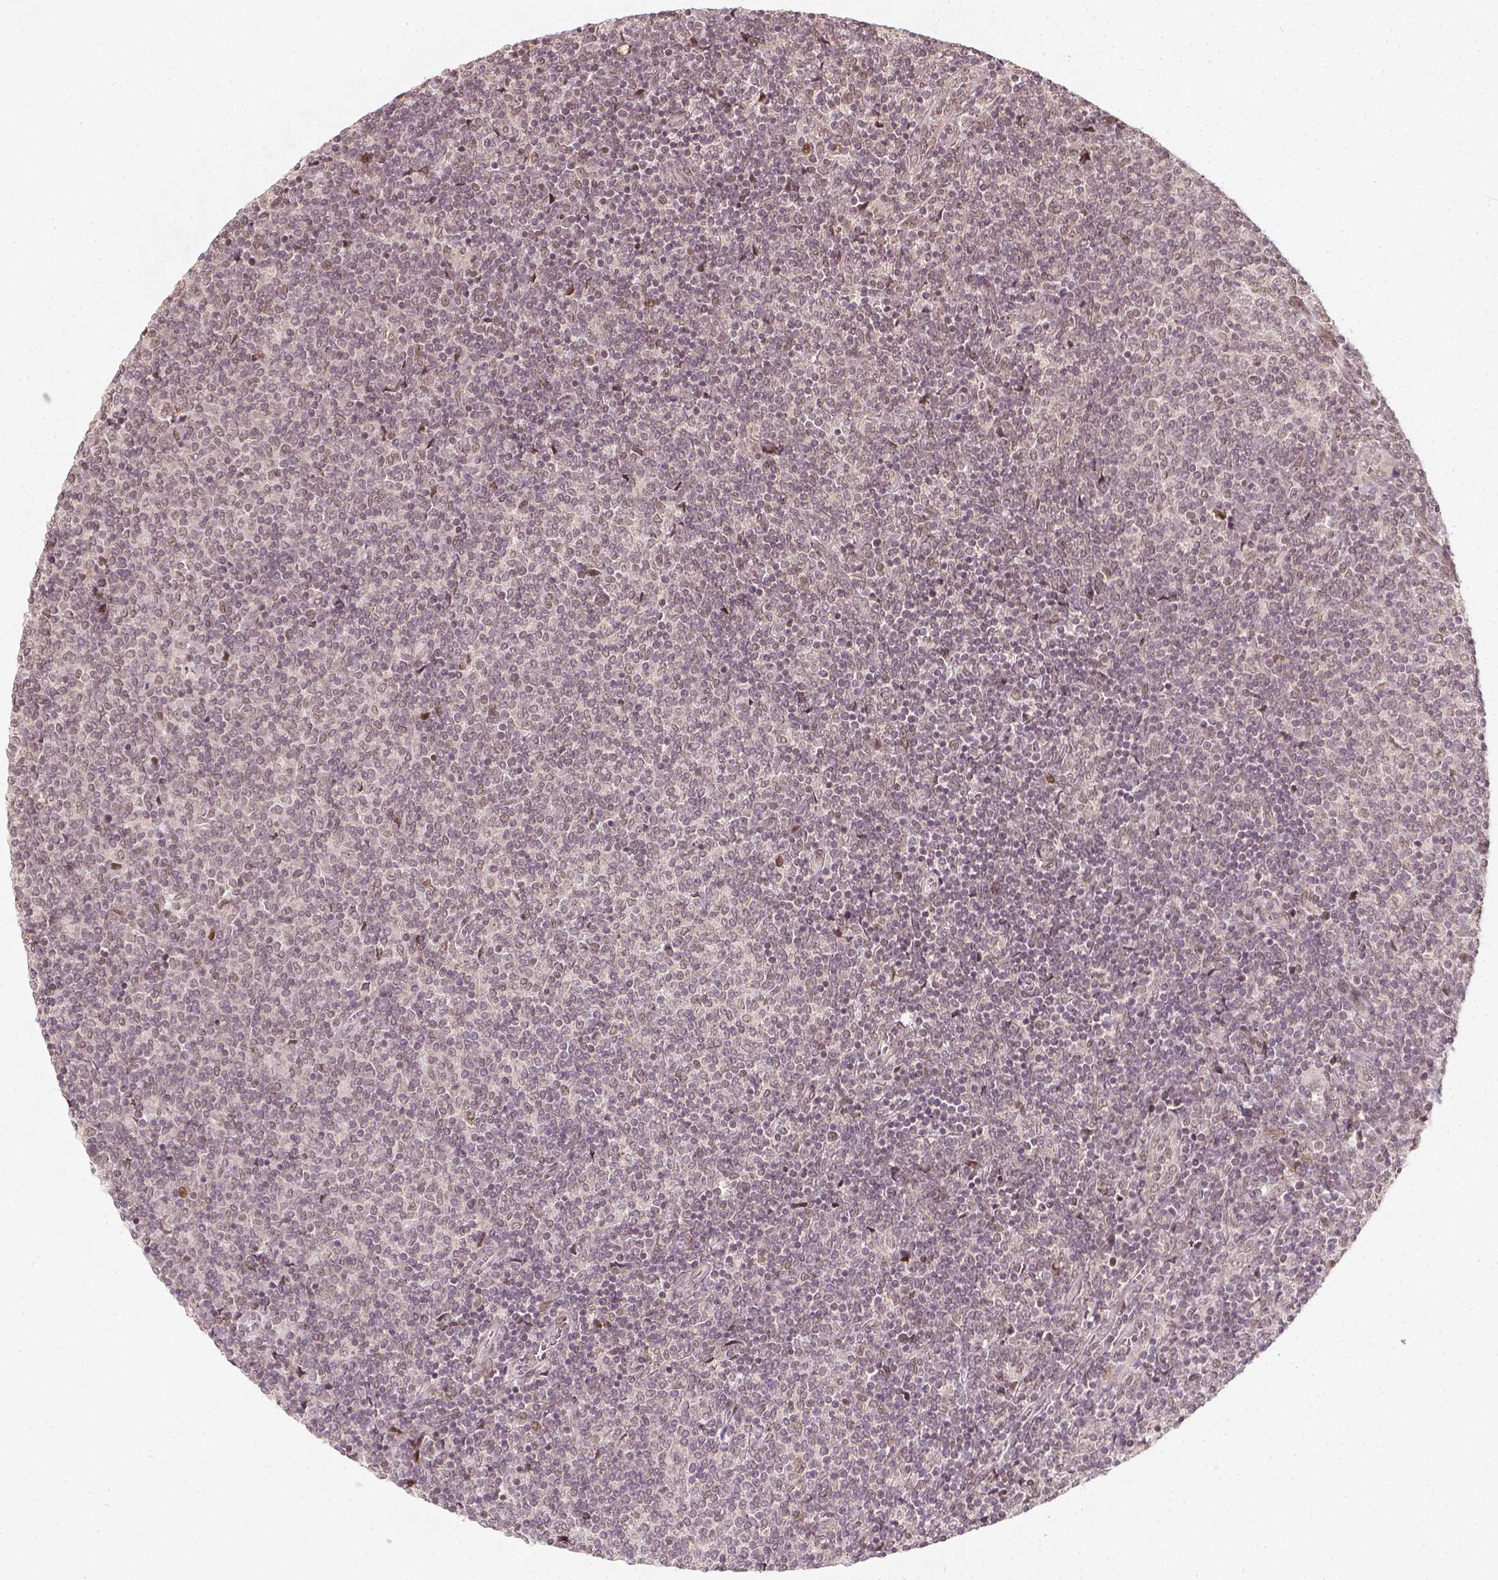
{"staining": {"intensity": "negative", "quantity": "none", "location": "none"}, "tissue": "lymphoma", "cell_type": "Tumor cells", "image_type": "cancer", "snomed": [{"axis": "morphology", "description": "Malignant lymphoma, non-Hodgkin's type, Low grade"}, {"axis": "topography", "description": "Lymph node"}], "caption": "Immunohistochemistry (IHC) of malignant lymphoma, non-Hodgkin's type (low-grade) shows no staining in tumor cells.", "gene": "ZMAT3", "patient": {"sex": "male", "age": 52}}